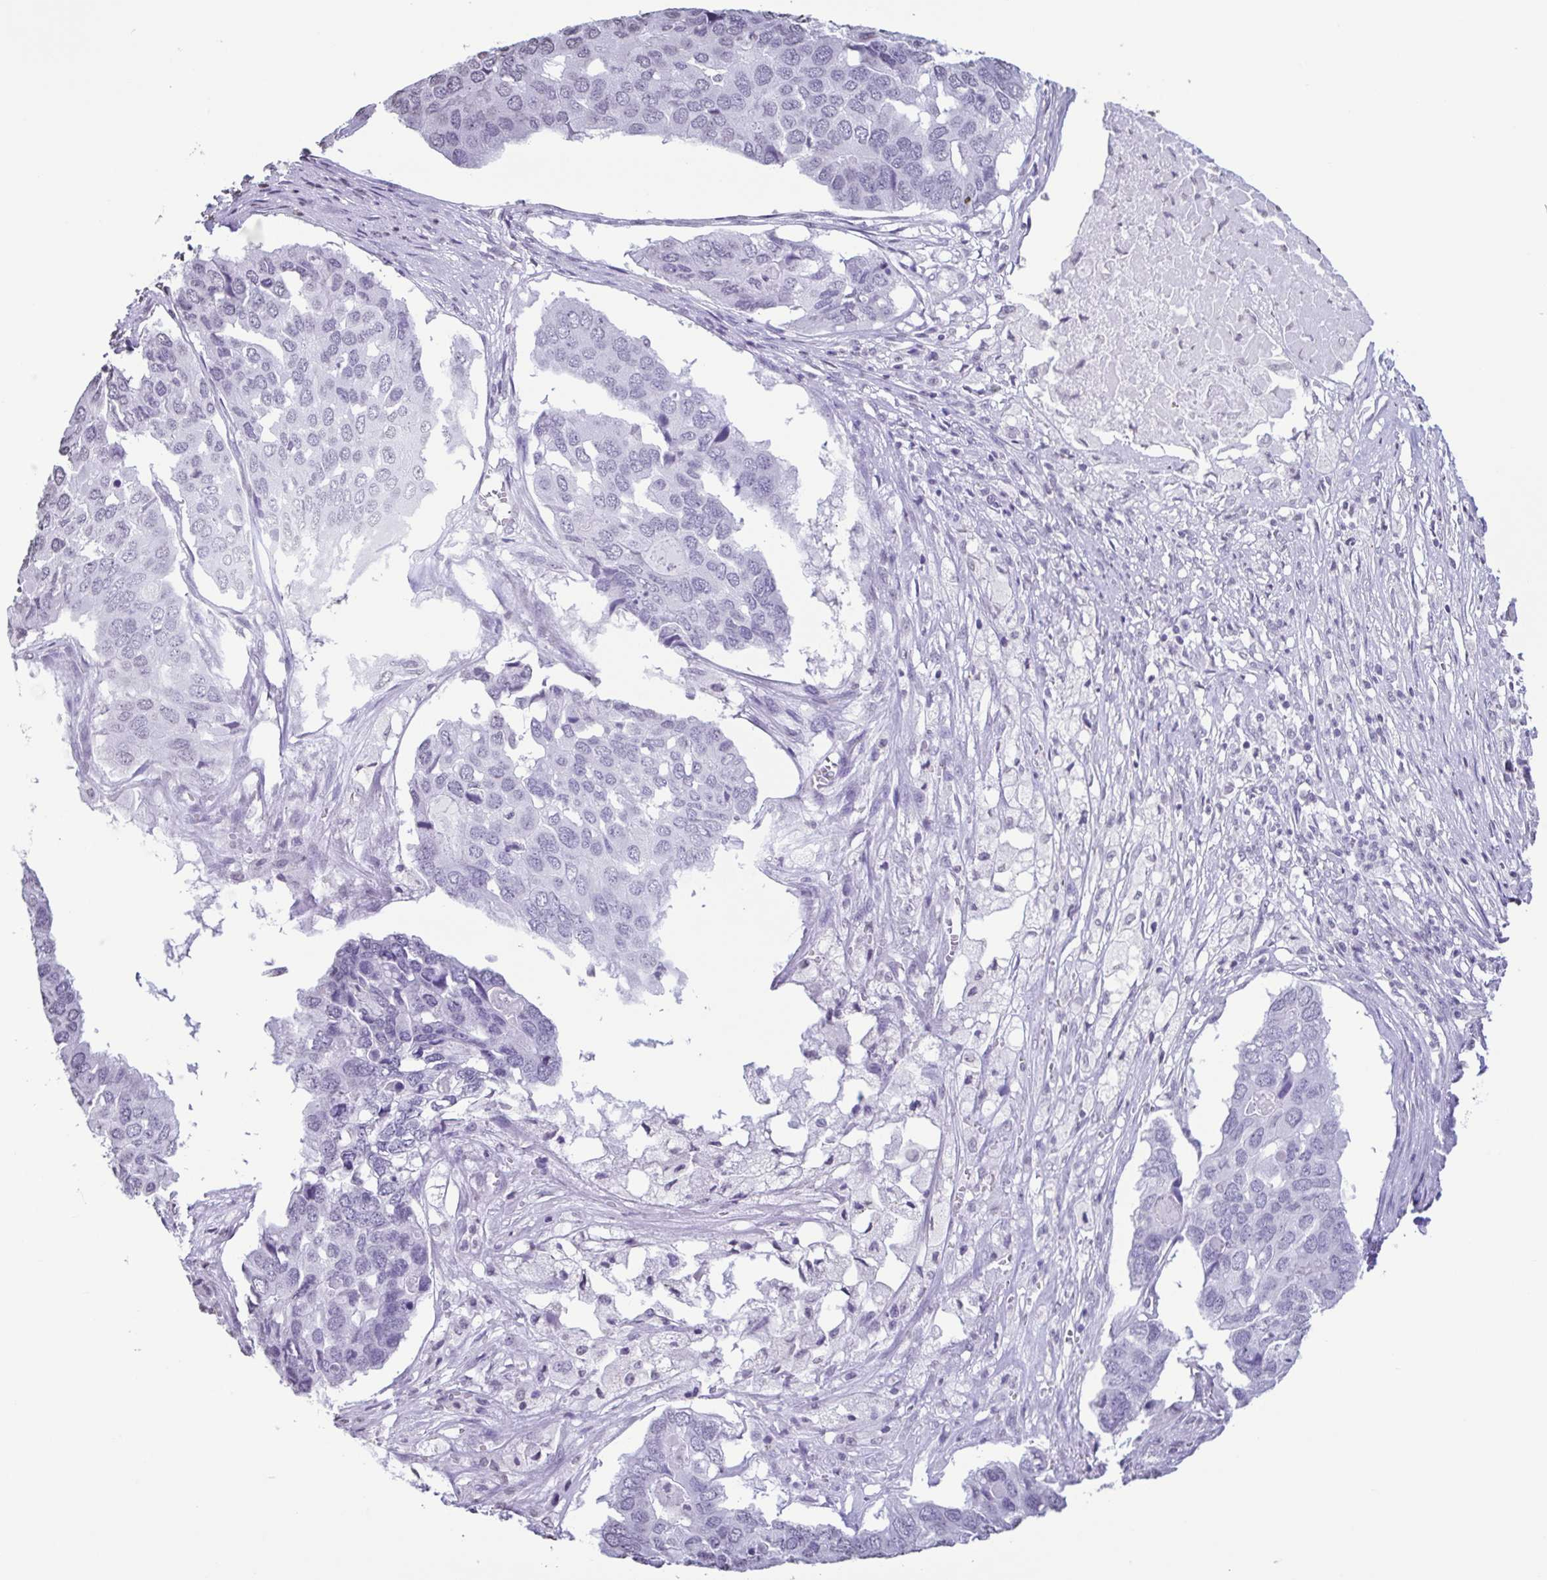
{"staining": {"intensity": "negative", "quantity": "none", "location": "none"}, "tissue": "pancreatic cancer", "cell_type": "Tumor cells", "image_type": "cancer", "snomed": [{"axis": "morphology", "description": "Adenocarcinoma, NOS"}, {"axis": "topography", "description": "Pancreas"}], "caption": "Immunohistochemistry image of neoplastic tissue: pancreatic cancer stained with DAB shows no significant protein expression in tumor cells.", "gene": "VCY1B", "patient": {"sex": "male", "age": 50}}